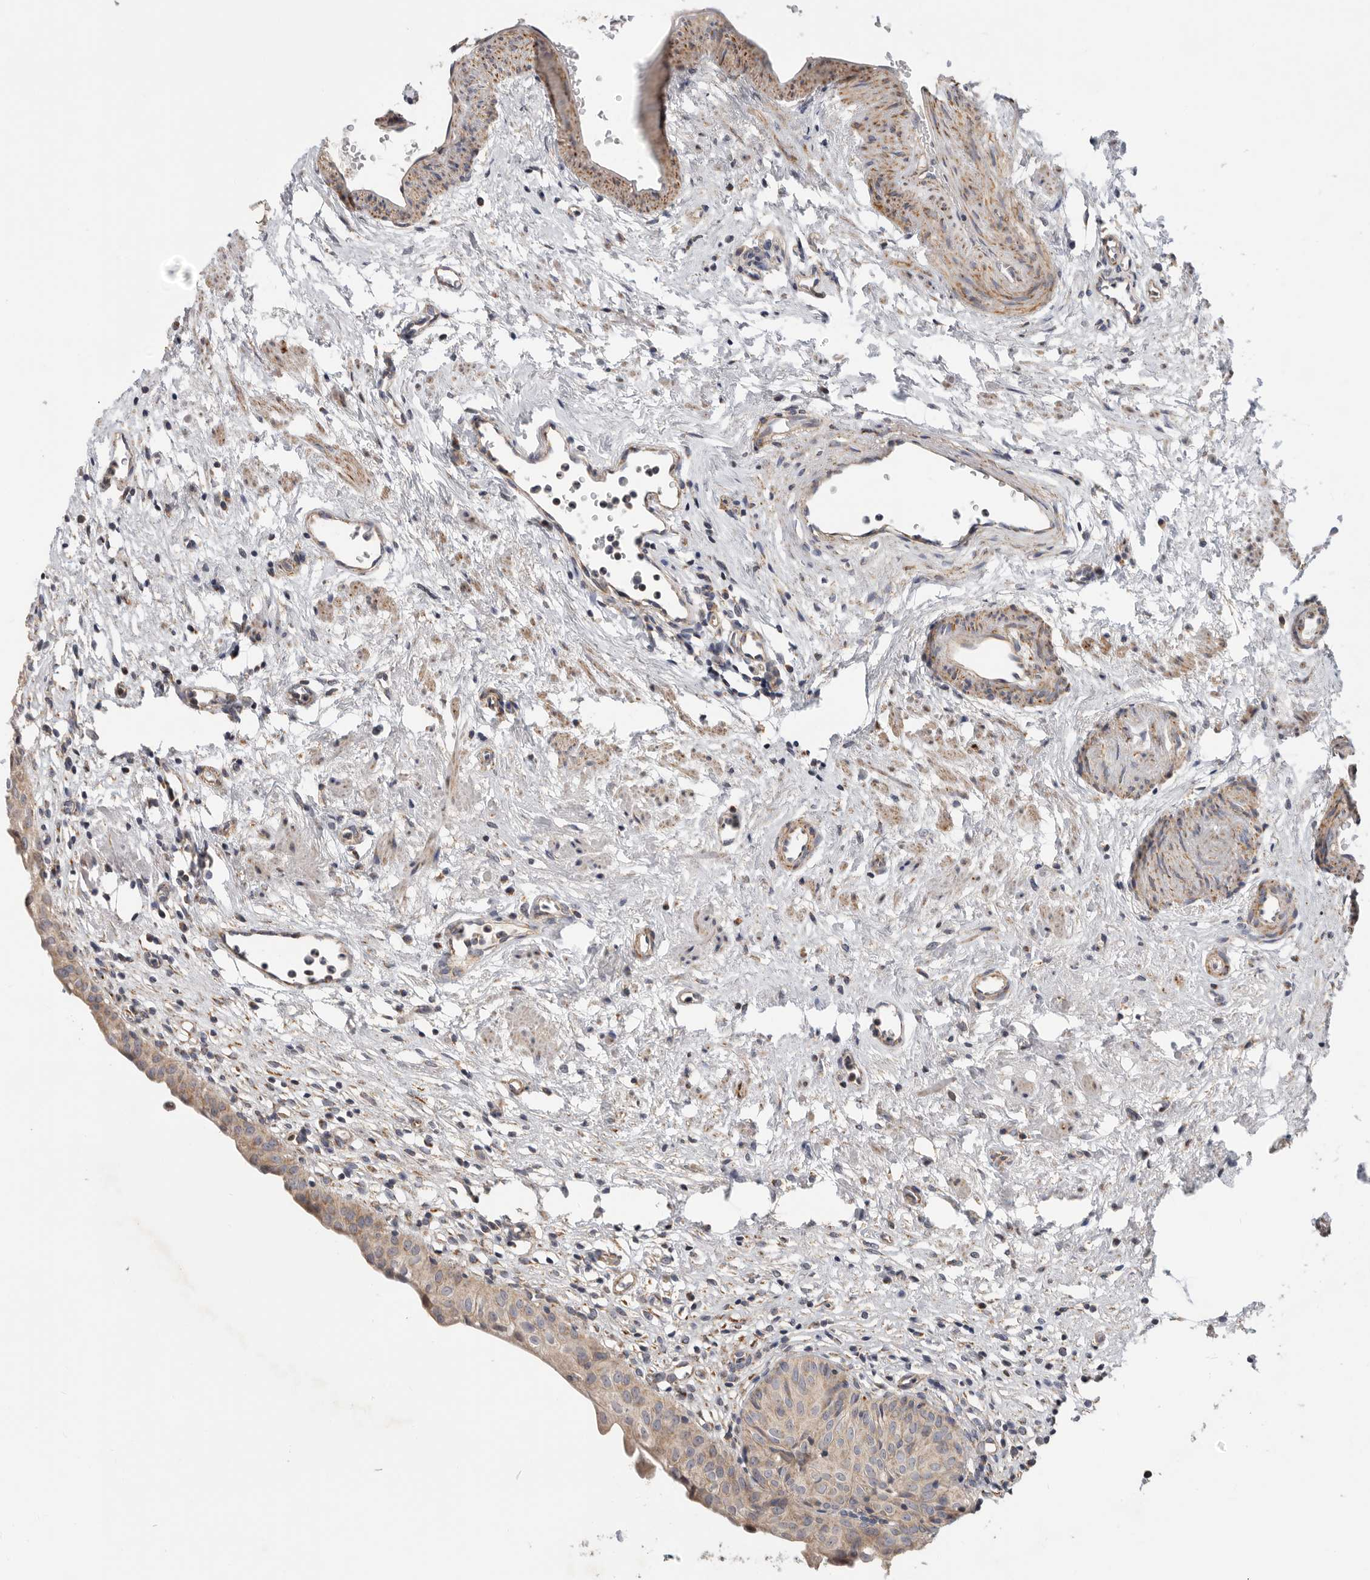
{"staining": {"intensity": "moderate", "quantity": ">75%", "location": "cytoplasmic/membranous"}, "tissue": "urinary bladder", "cell_type": "Urothelial cells", "image_type": "normal", "snomed": [{"axis": "morphology", "description": "Normal tissue, NOS"}, {"axis": "morphology", "description": "Urothelial carcinoma, High grade"}, {"axis": "topography", "description": "Urinary bladder"}], "caption": "Immunohistochemistry photomicrograph of benign urinary bladder: human urinary bladder stained using IHC shows medium levels of moderate protein expression localized specifically in the cytoplasmic/membranous of urothelial cells, appearing as a cytoplasmic/membranous brown color.", "gene": "MTFR1L", "patient": {"sex": "female", "age": 60}}